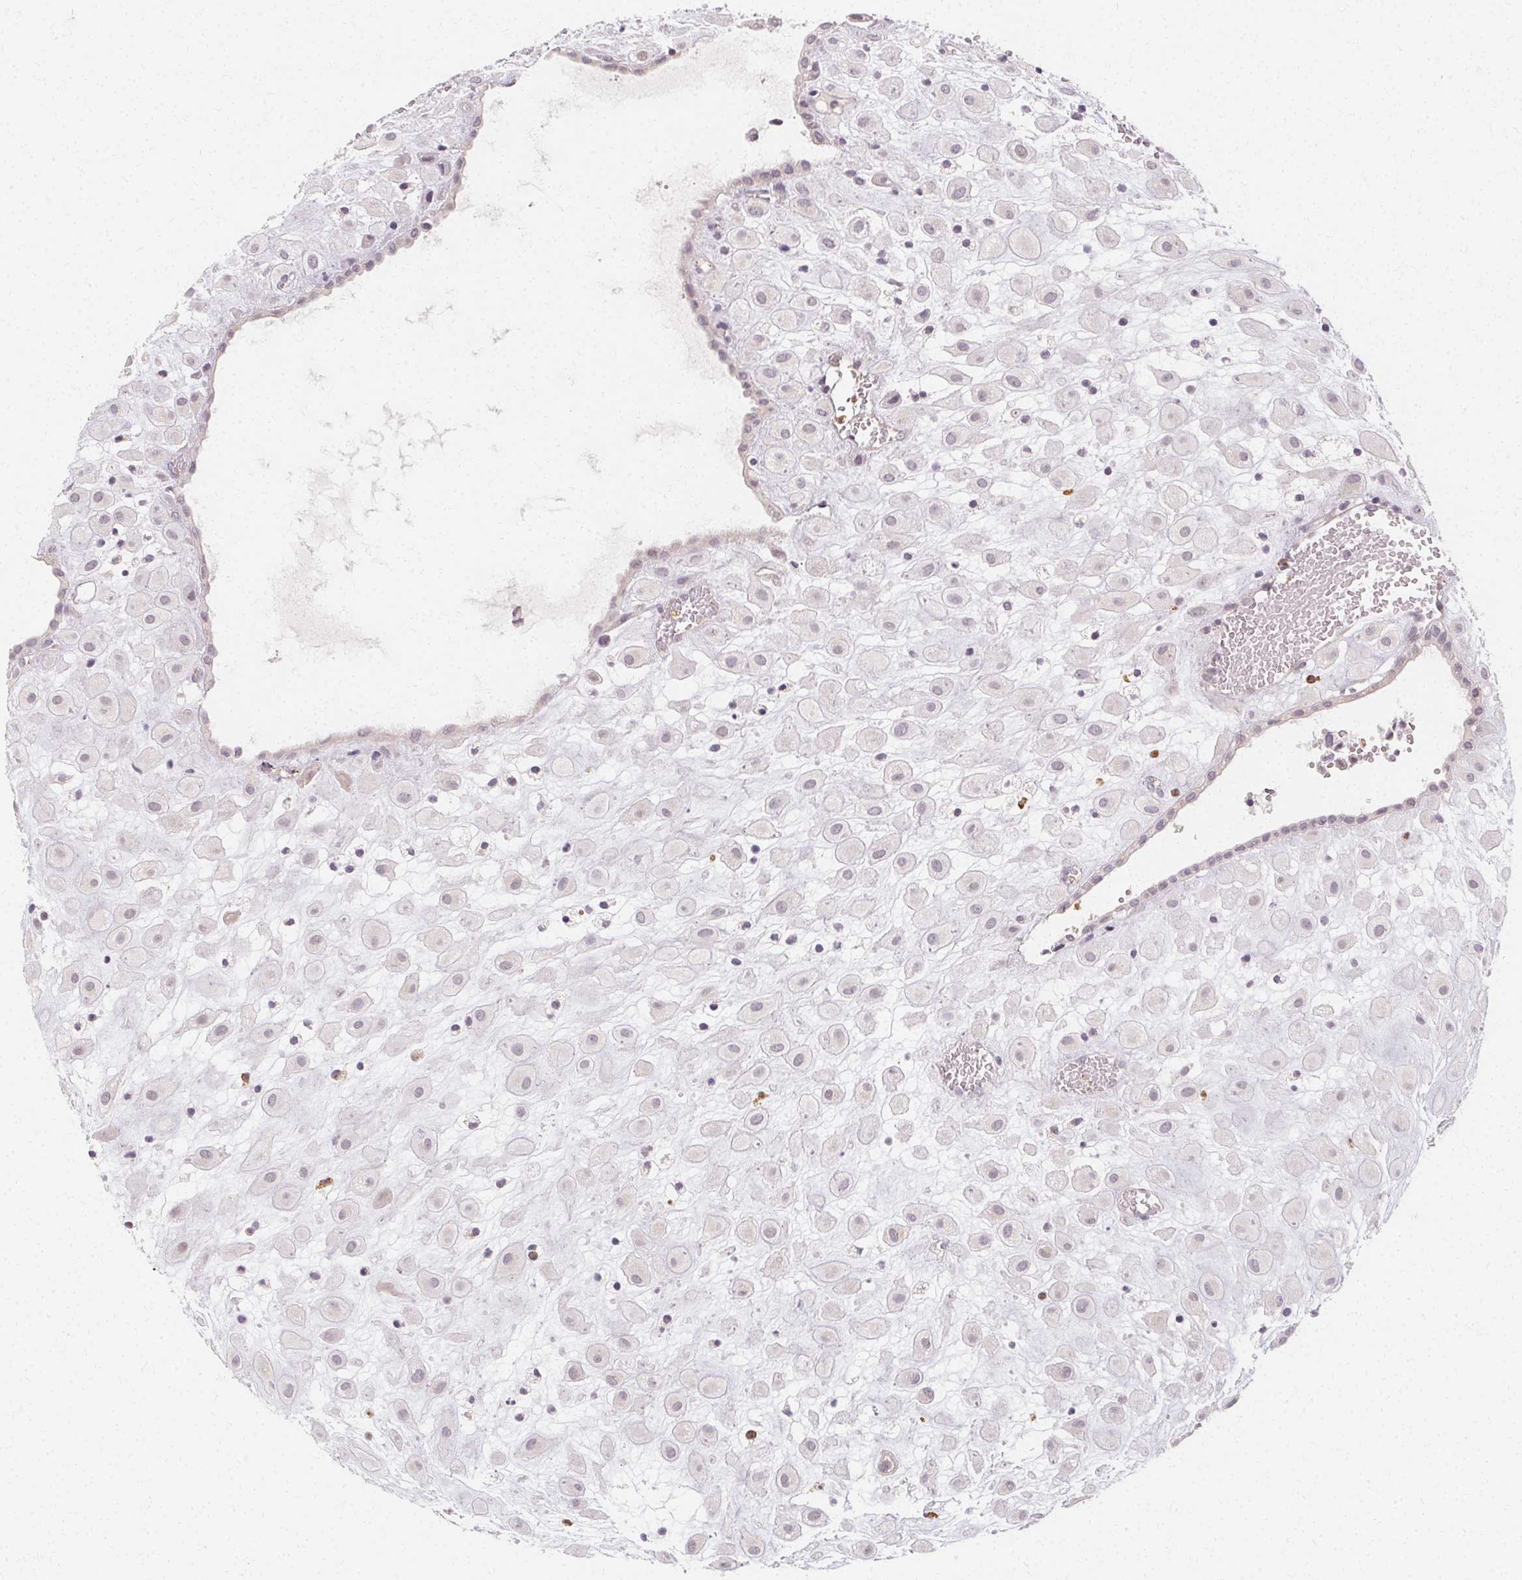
{"staining": {"intensity": "negative", "quantity": "none", "location": "none"}, "tissue": "placenta", "cell_type": "Decidual cells", "image_type": "normal", "snomed": [{"axis": "morphology", "description": "Normal tissue, NOS"}, {"axis": "topography", "description": "Placenta"}], "caption": "DAB (3,3'-diaminobenzidine) immunohistochemical staining of normal human placenta shows no significant expression in decidual cells. (DAB (3,3'-diaminobenzidine) IHC, high magnification).", "gene": "CLCNKA", "patient": {"sex": "female", "age": 24}}